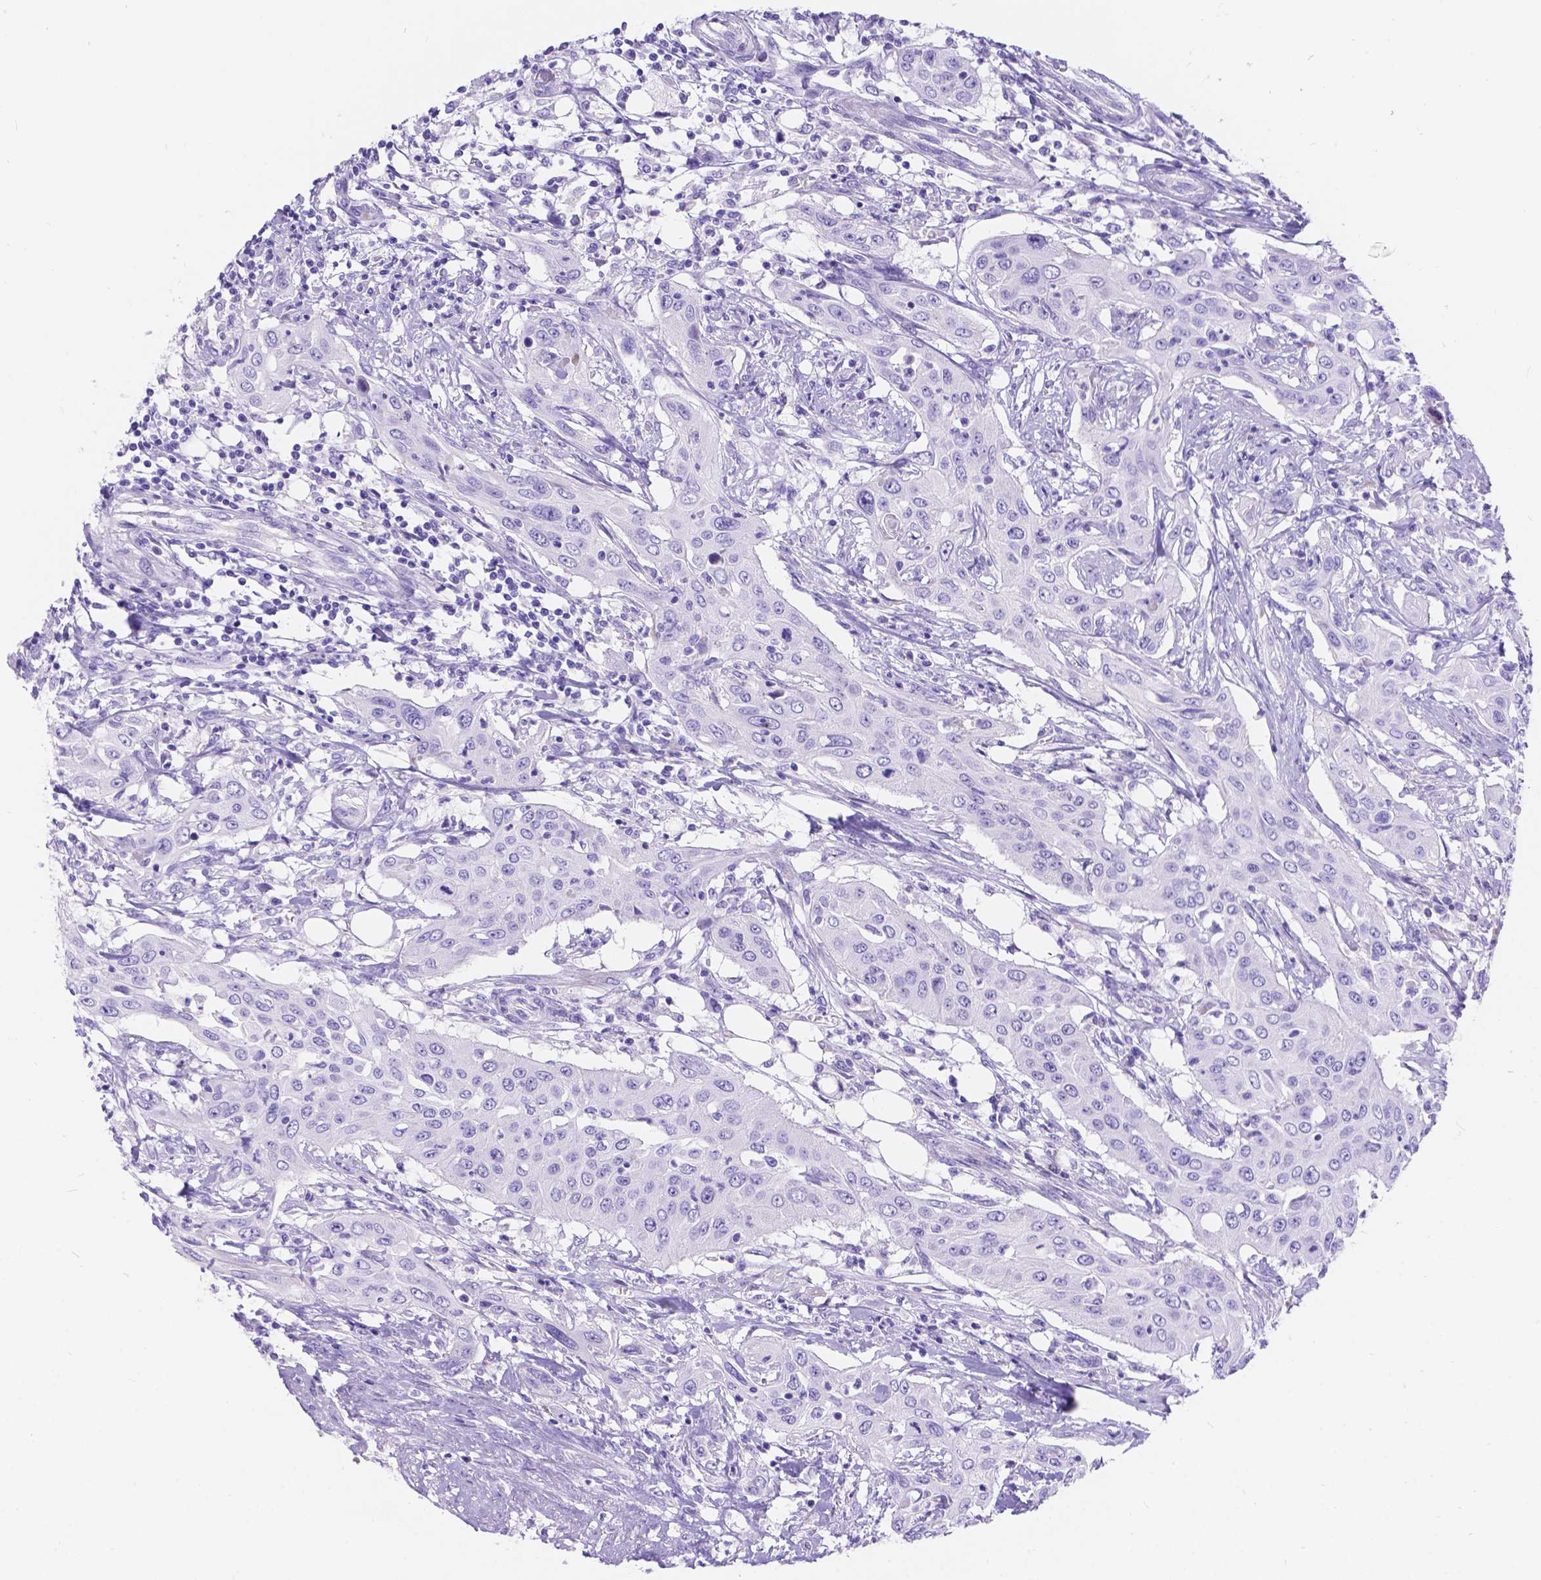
{"staining": {"intensity": "negative", "quantity": "none", "location": "none"}, "tissue": "urothelial cancer", "cell_type": "Tumor cells", "image_type": "cancer", "snomed": [{"axis": "morphology", "description": "Urothelial carcinoma, High grade"}, {"axis": "topography", "description": "Urinary bladder"}], "caption": "Immunohistochemistry (IHC) image of neoplastic tissue: human urothelial cancer stained with DAB demonstrates no significant protein expression in tumor cells.", "gene": "KLHL10", "patient": {"sex": "male", "age": 82}}